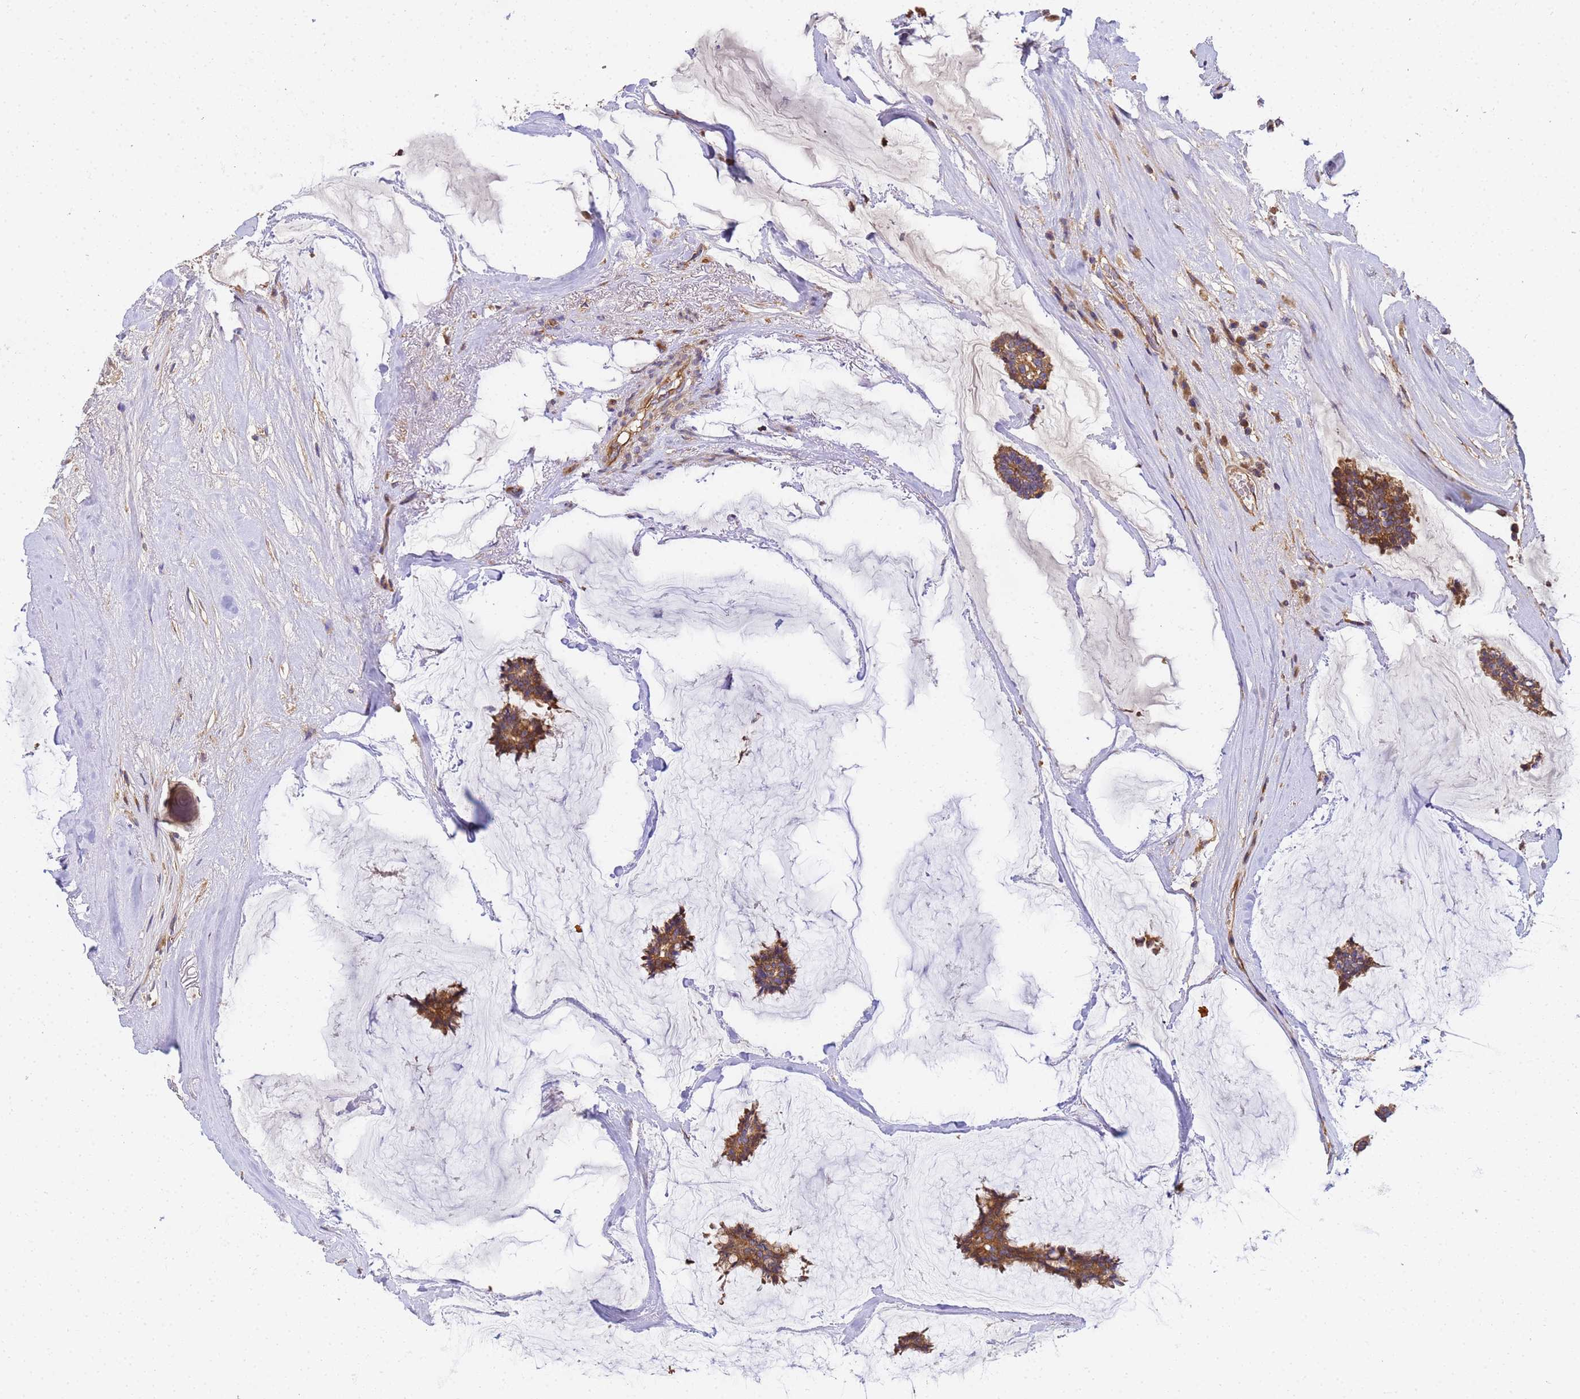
{"staining": {"intensity": "moderate", "quantity": ">75%", "location": "cytoplasmic/membranous"}, "tissue": "breast cancer", "cell_type": "Tumor cells", "image_type": "cancer", "snomed": [{"axis": "morphology", "description": "Duct carcinoma"}, {"axis": "topography", "description": "Breast"}], "caption": "This is an image of immunohistochemistry staining of infiltrating ductal carcinoma (breast), which shows moderate expression in the cytoplasmic/membranous of tumor cells.", "gene": "BECN1", "patient": {"sex": "female", "age": 93}}